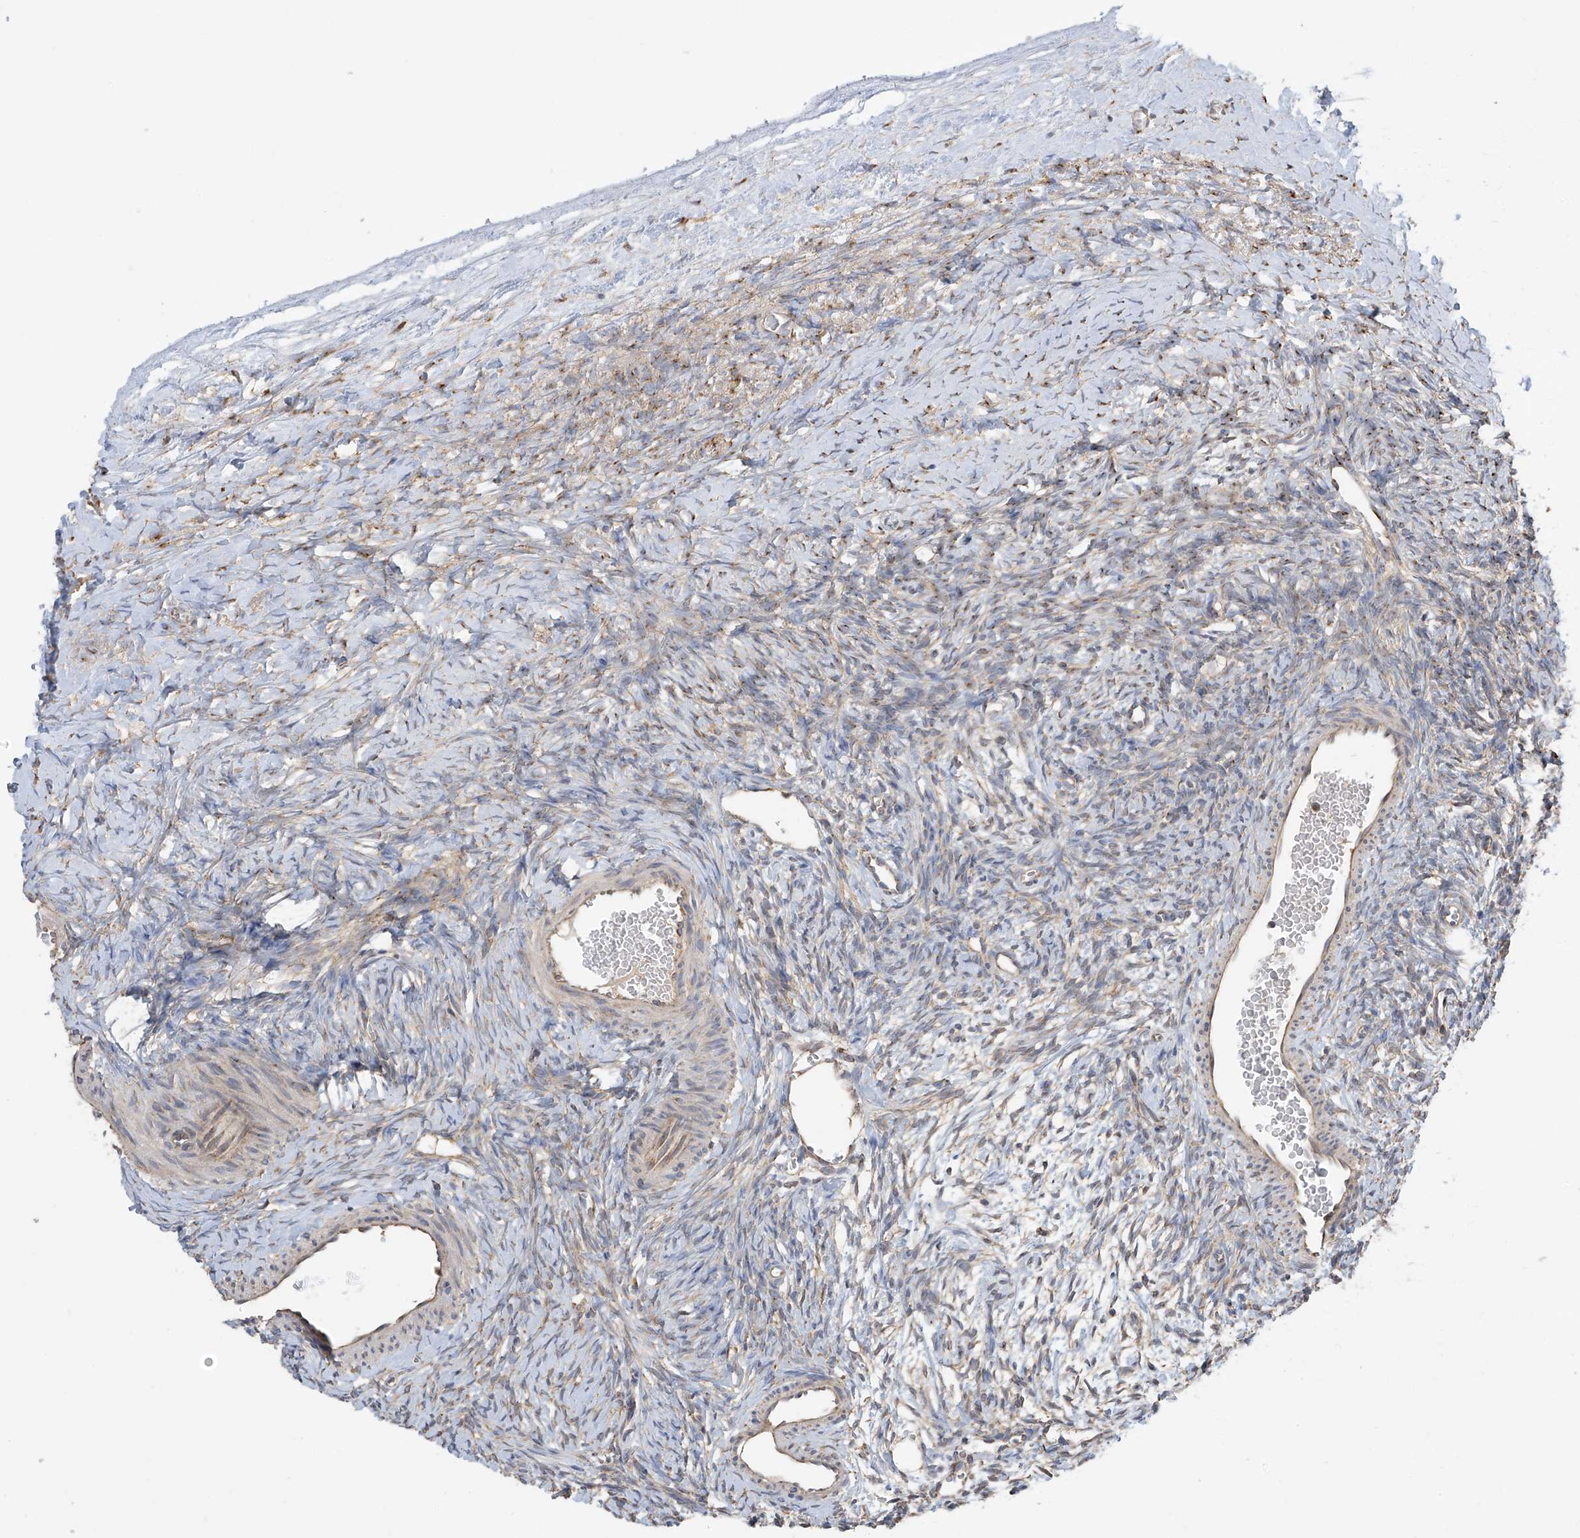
{"staining": {"intensity": "negative", "quantity": "none", "location": "none"}, "tissue": "ovary", "cell_type": "Ovarian stroma cells", "image_type": "normal", "snomed": [{"axis": "morphology", "description": "Normal tissue, NOS"}, {"axis": "morphology", "description": "Developmental malformation"}, {"axis": "topography", "description": "Ovary"}], "caption": "Ovarian stroma cells are negative for brown protein staining in unremarkable ovary. Brightfield microscopy of immunohistochemistry stained with DAB (3,3'-diaminobenzidine) (brown) and hematoxylin (blue), captured at high magnification.", "gene": "PNPT1", "patient": {"sex": "female", "age": 39}}